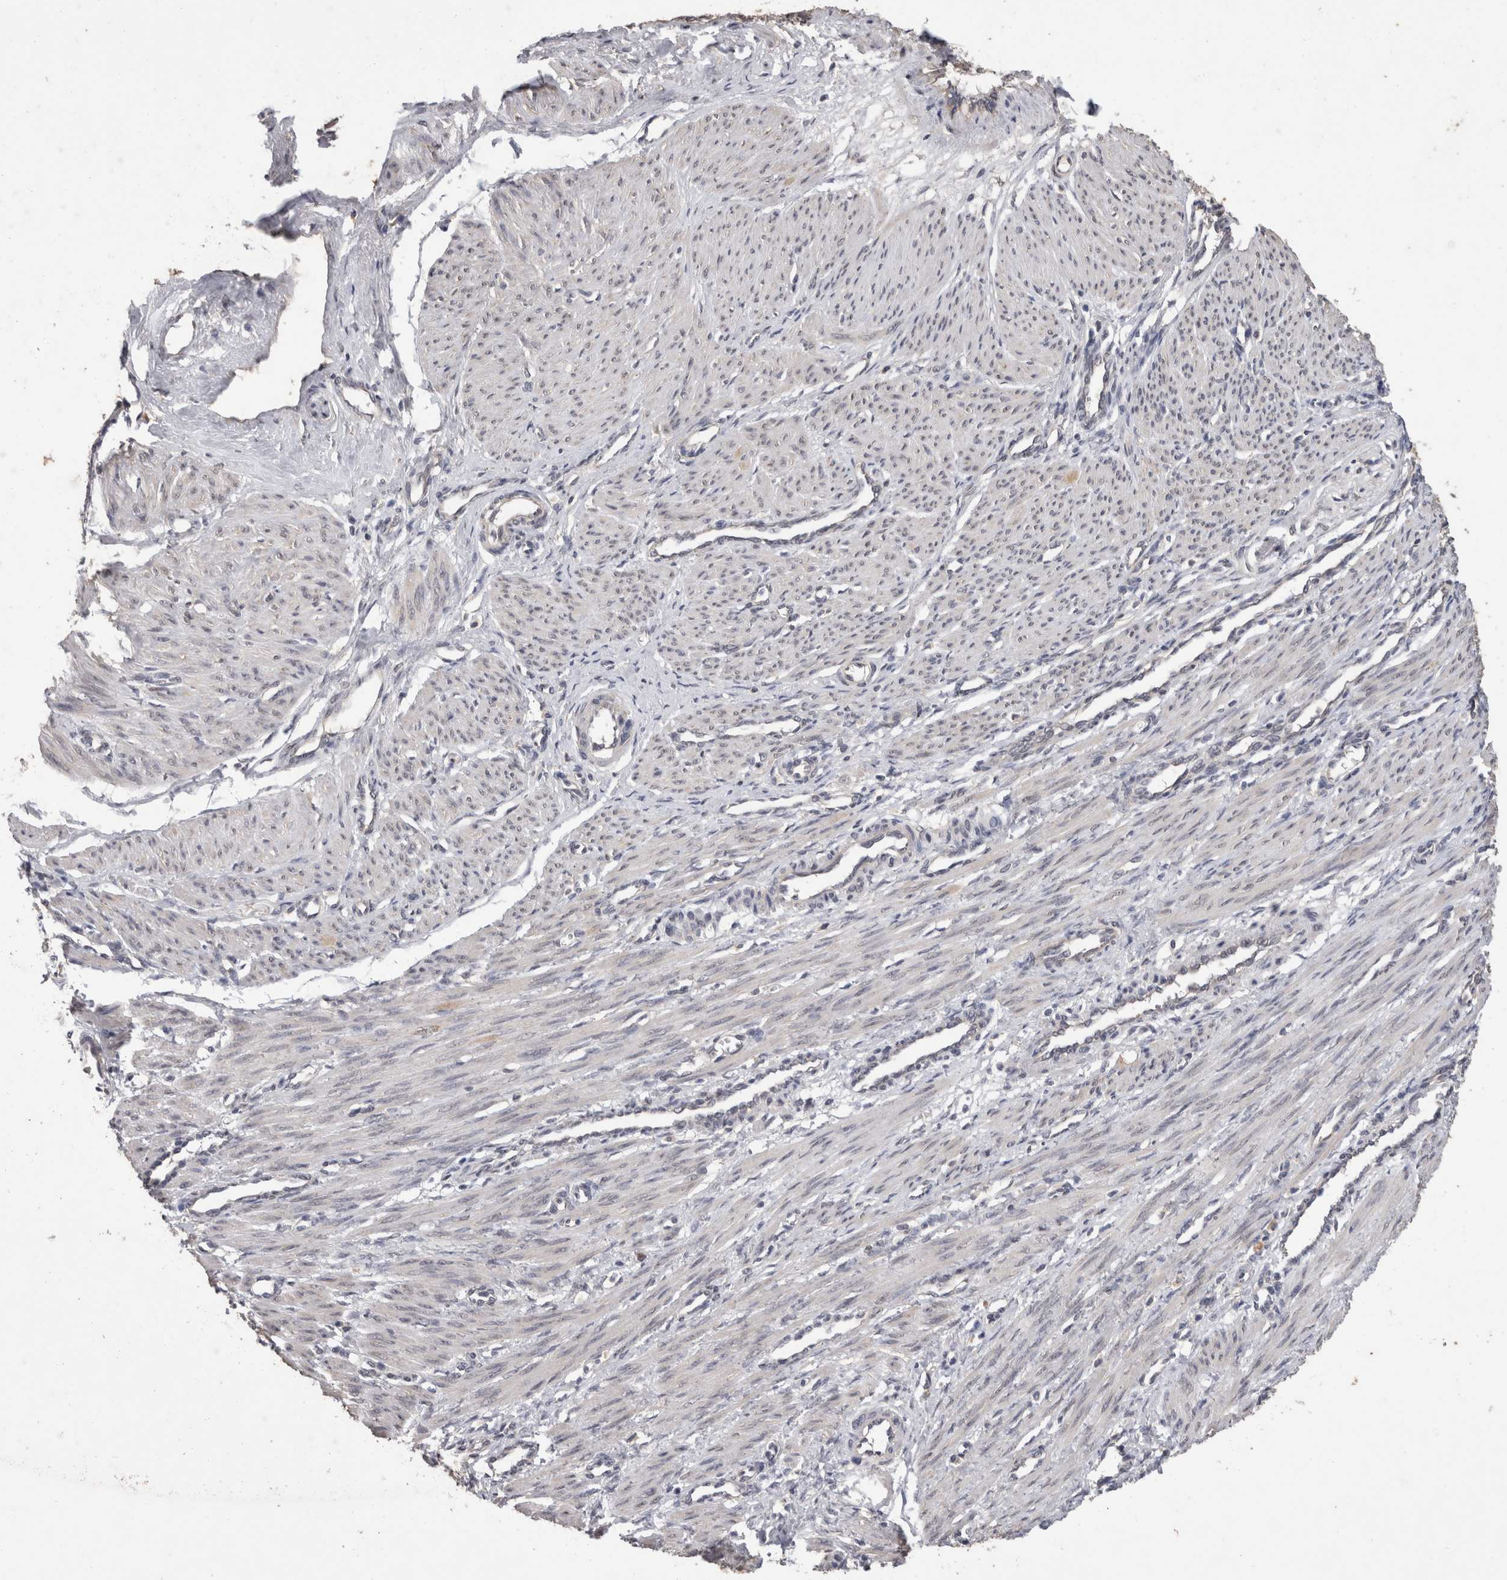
{"staining": {"intensity": "negative", "quantity": "none", "location": "none"}, "tissue": "smooth muscle", "cell_type": "Smooth muscle cells", "image_type": "normal", "snomed": [{"axis": "morphology", "description": "Normal tissue, NOS"}, {"axis": "topography", "description": "Endometrium"}], "caption": "The image shows no significant expression in smooth muscle cells of smooth muscle.", "gene": "FHOD3", "patient": {"sex": "female", "age": 33}}